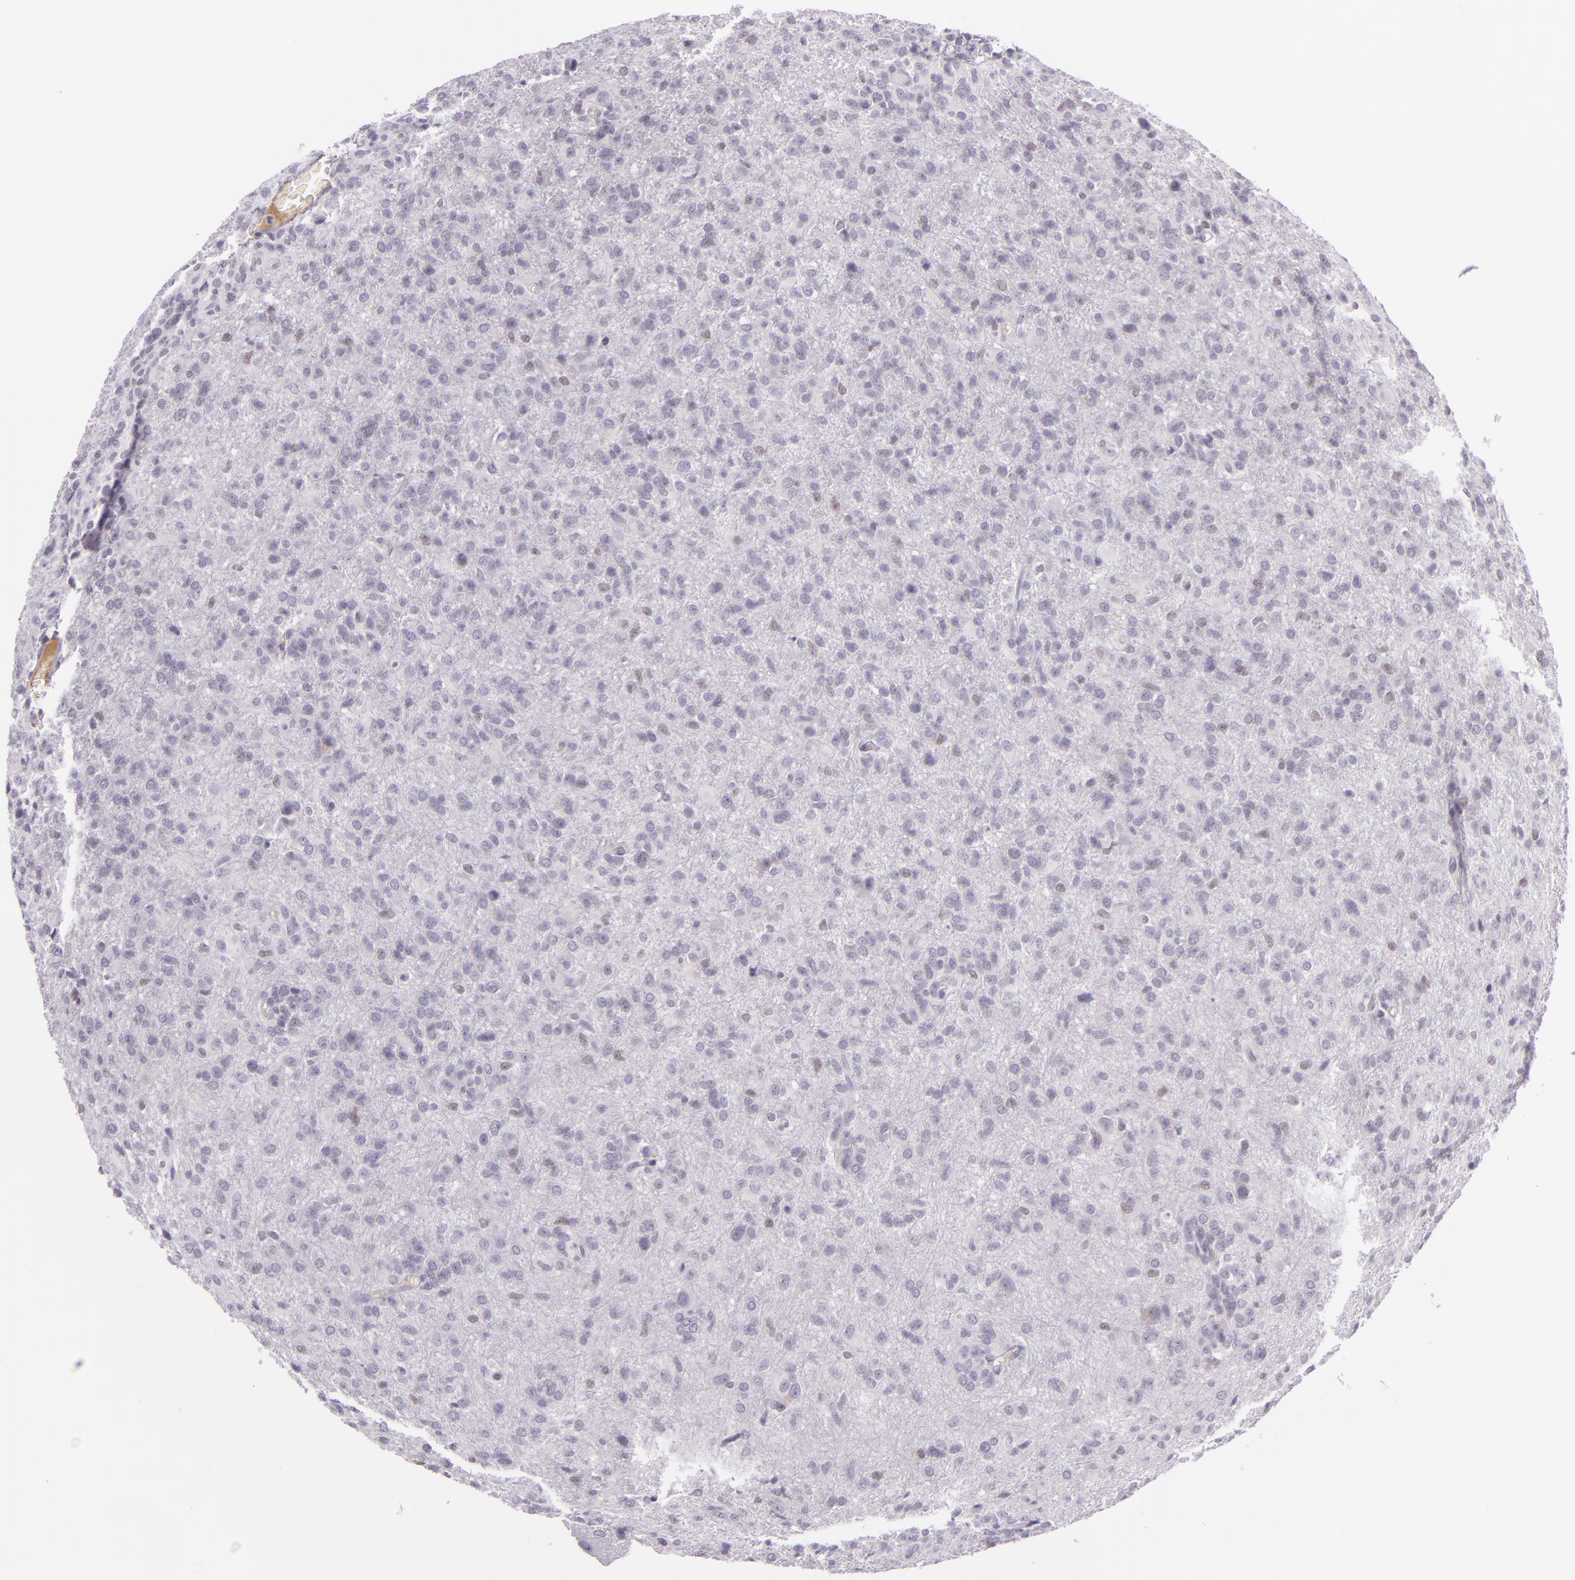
{"staining": {"intensity": "negative", "quantity": "none", "location": "none"}, "tissue": "glioma", "cell_type": "Tumor cells", "image_type": "cancer", "snomed": [{"axis": "morphology", "description": "Glioma, malignant, High grade"}, {"axis": "topography", "description": "Brain"}], "caption": "Immunohistochemistry histopathology image of glioma stained for a protein (brown), which demonstrates no staining in tumor cells. (Stains: DAB immunohistochemistry (IHC) with hematoxylin counter stain, Microscopy: brightfield microscopy at high magnification).", "gene": "CHEK2", "patient": {"sex": "male", "age": 68}}